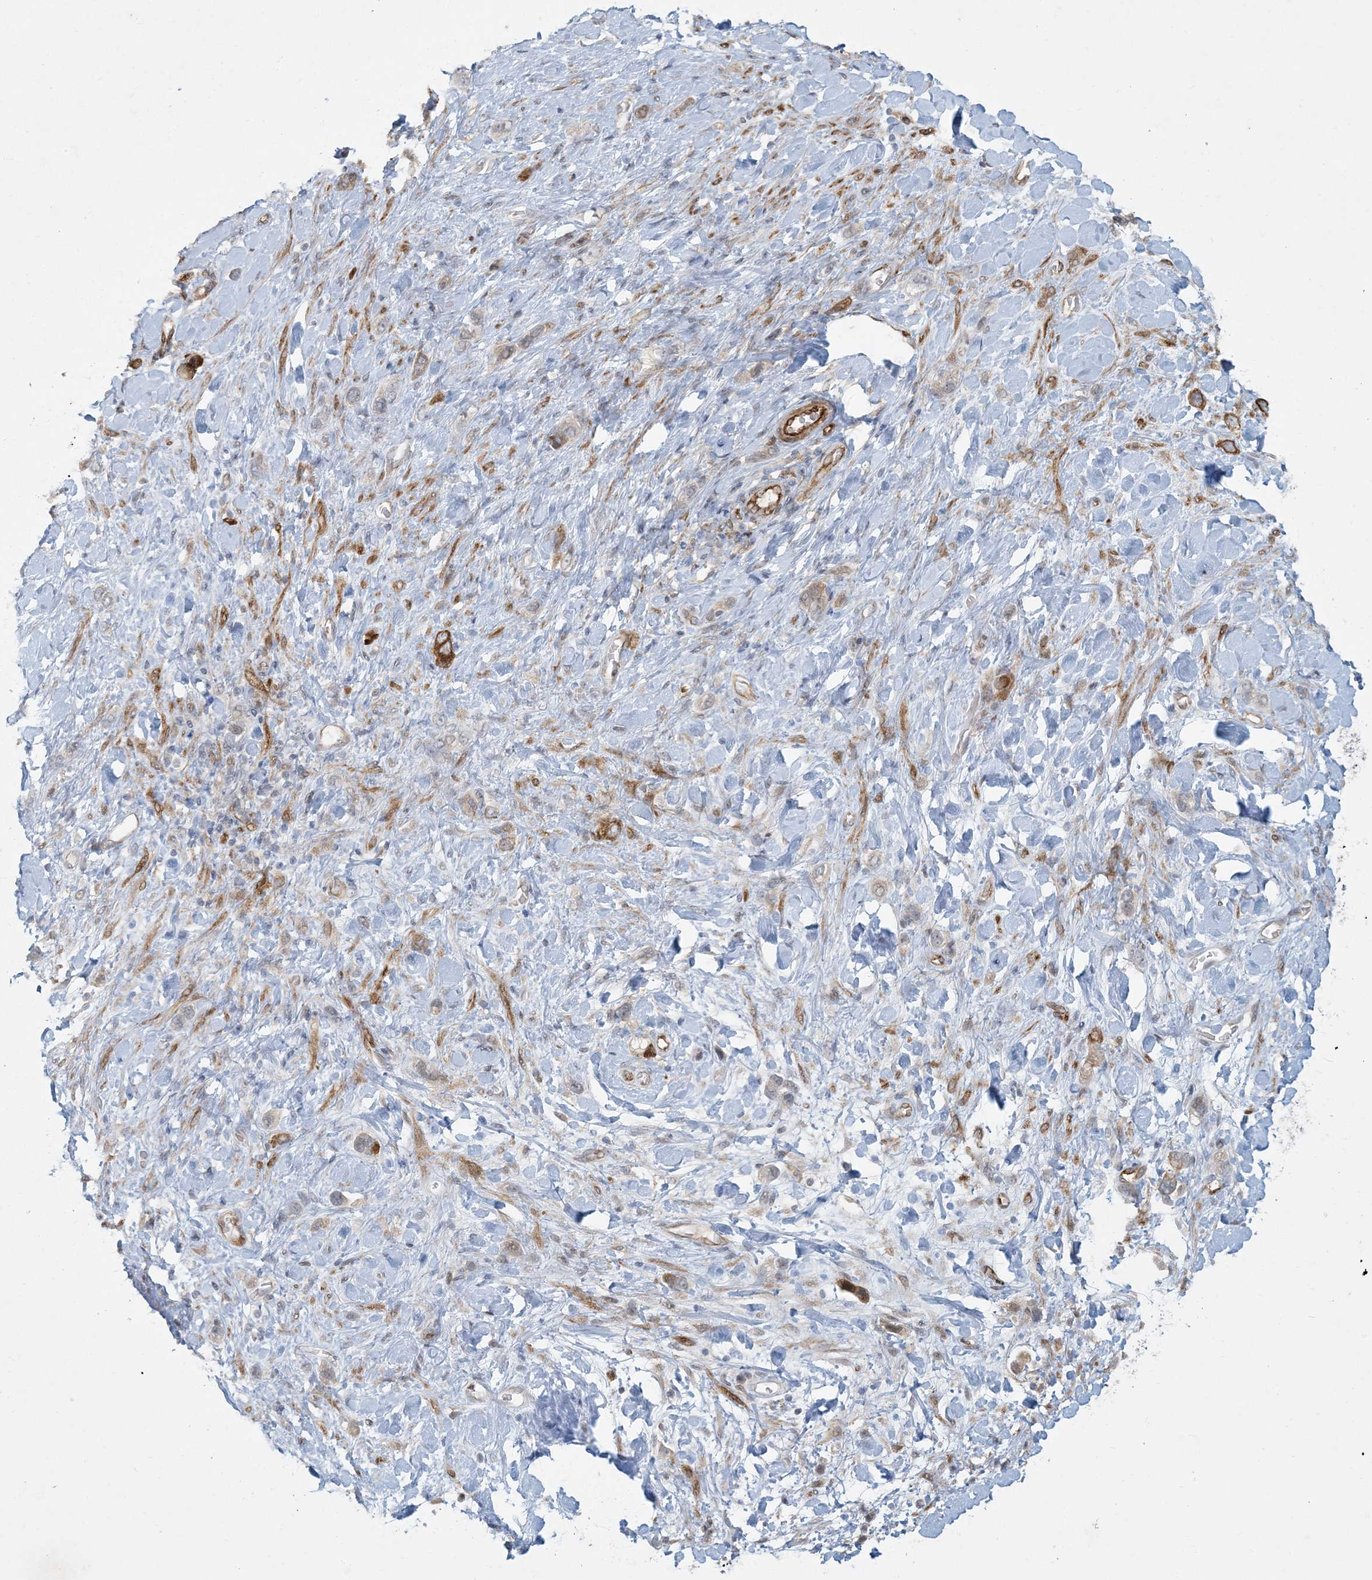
{"staining": {"intensity": "moderate", "quantity": ">75%", "location": "cytoplasmic/membranous"}, "tissue": "stomach cancer", "cell_type": "Tumor cells", "image_type": "cancer", "snomed": [{"axis": "morphology", "description": "Adenocarcinoma, NOS"}, {"axis": "topography", "description": "Stomach"}], "caption": "A micrograph of adenocarcinoma (stomach) stained for a protein reveals moderate cytoplasmic/membranous brown staining in tumor cells.", "gene": "BCORL1", "patient": {"sex": "female", "age": 65}}